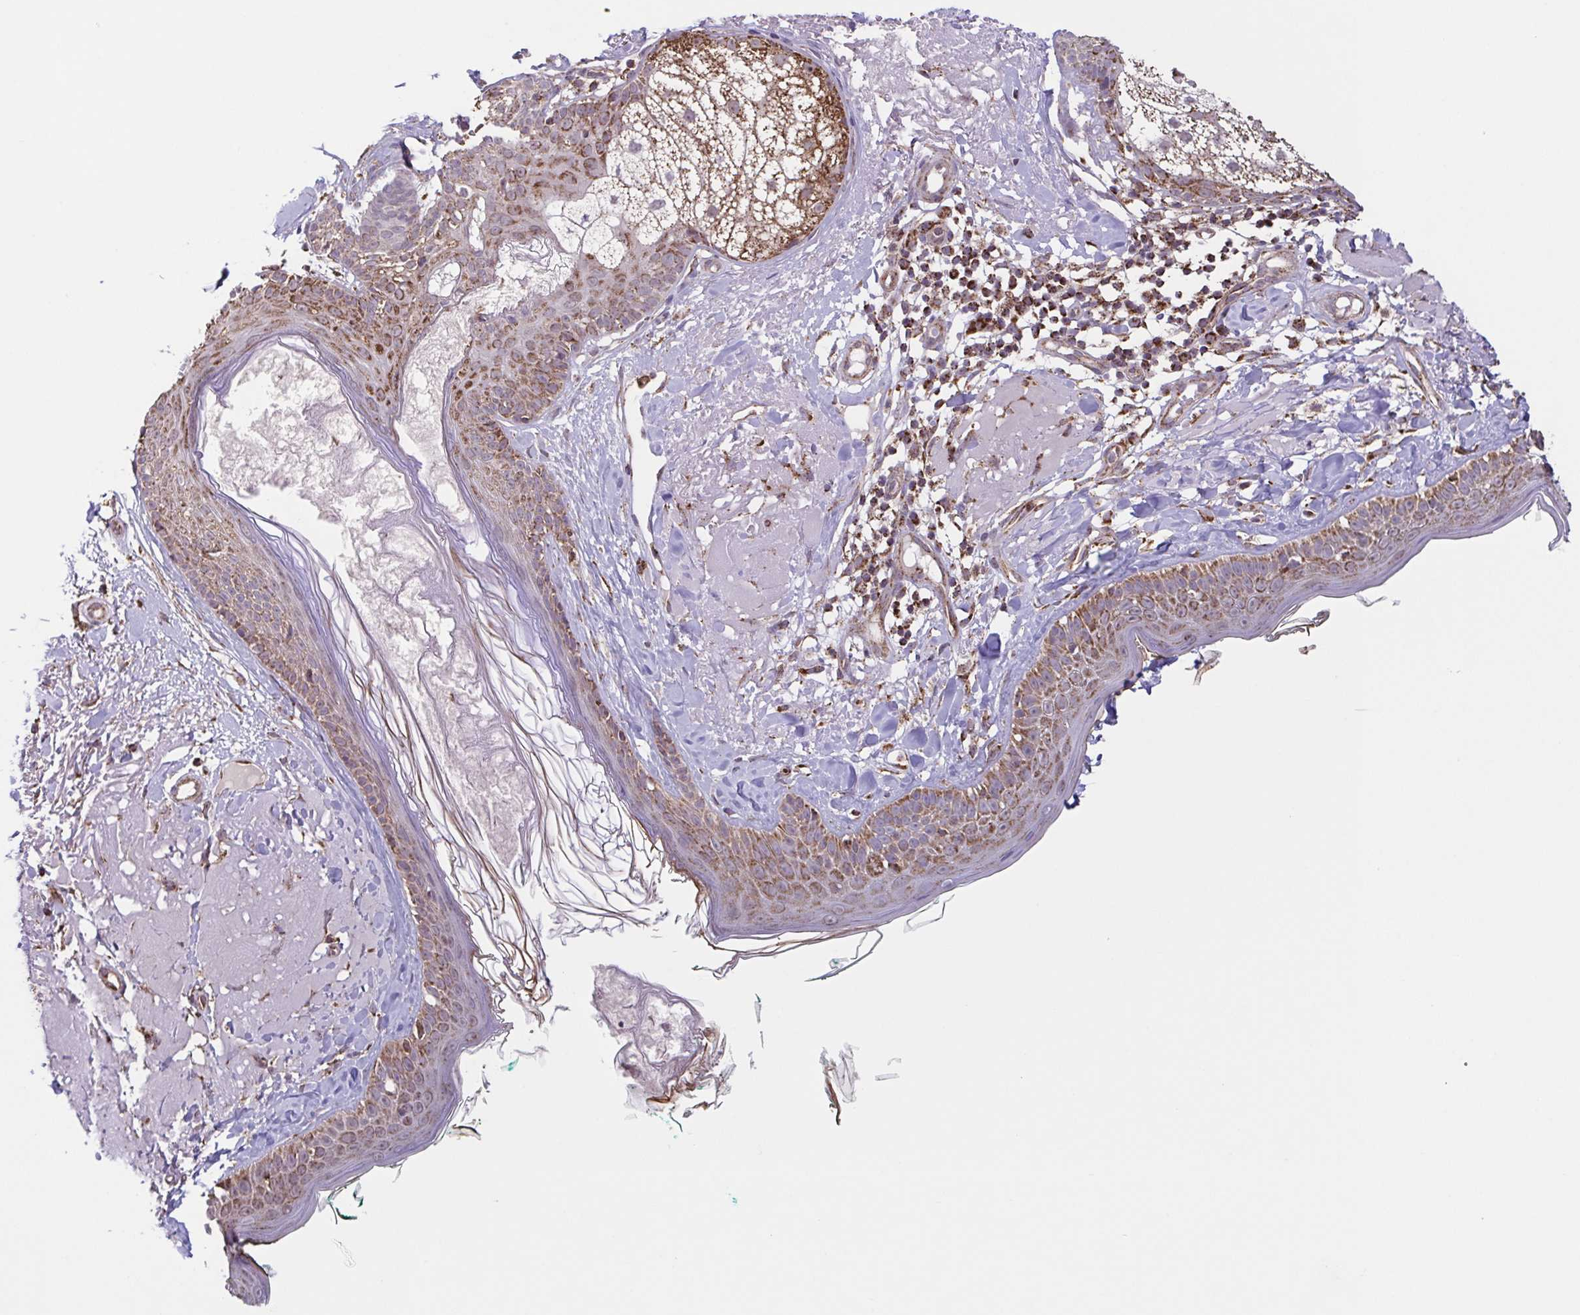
{"staining": {"intensity": "moderate", "quantity": ">75%", "location": "cytoplasmic/membranous"}, "tissue": "skin", "cell_type": "Fibroblasts", "image_type": "normal", "snomed": [{"axis": "morphology", "description": "Normal tissue, NOS"}, {"axis": "topography", "description": "Skin"}], "caption": "Immunohistochemical staining of benign human skin exhibits moderate cytoplasmic/membranous protein expression in approximately >75% of fibroblasts.", "gene": "DIP2B", "patient": {"sex": "male", "age": 73}}